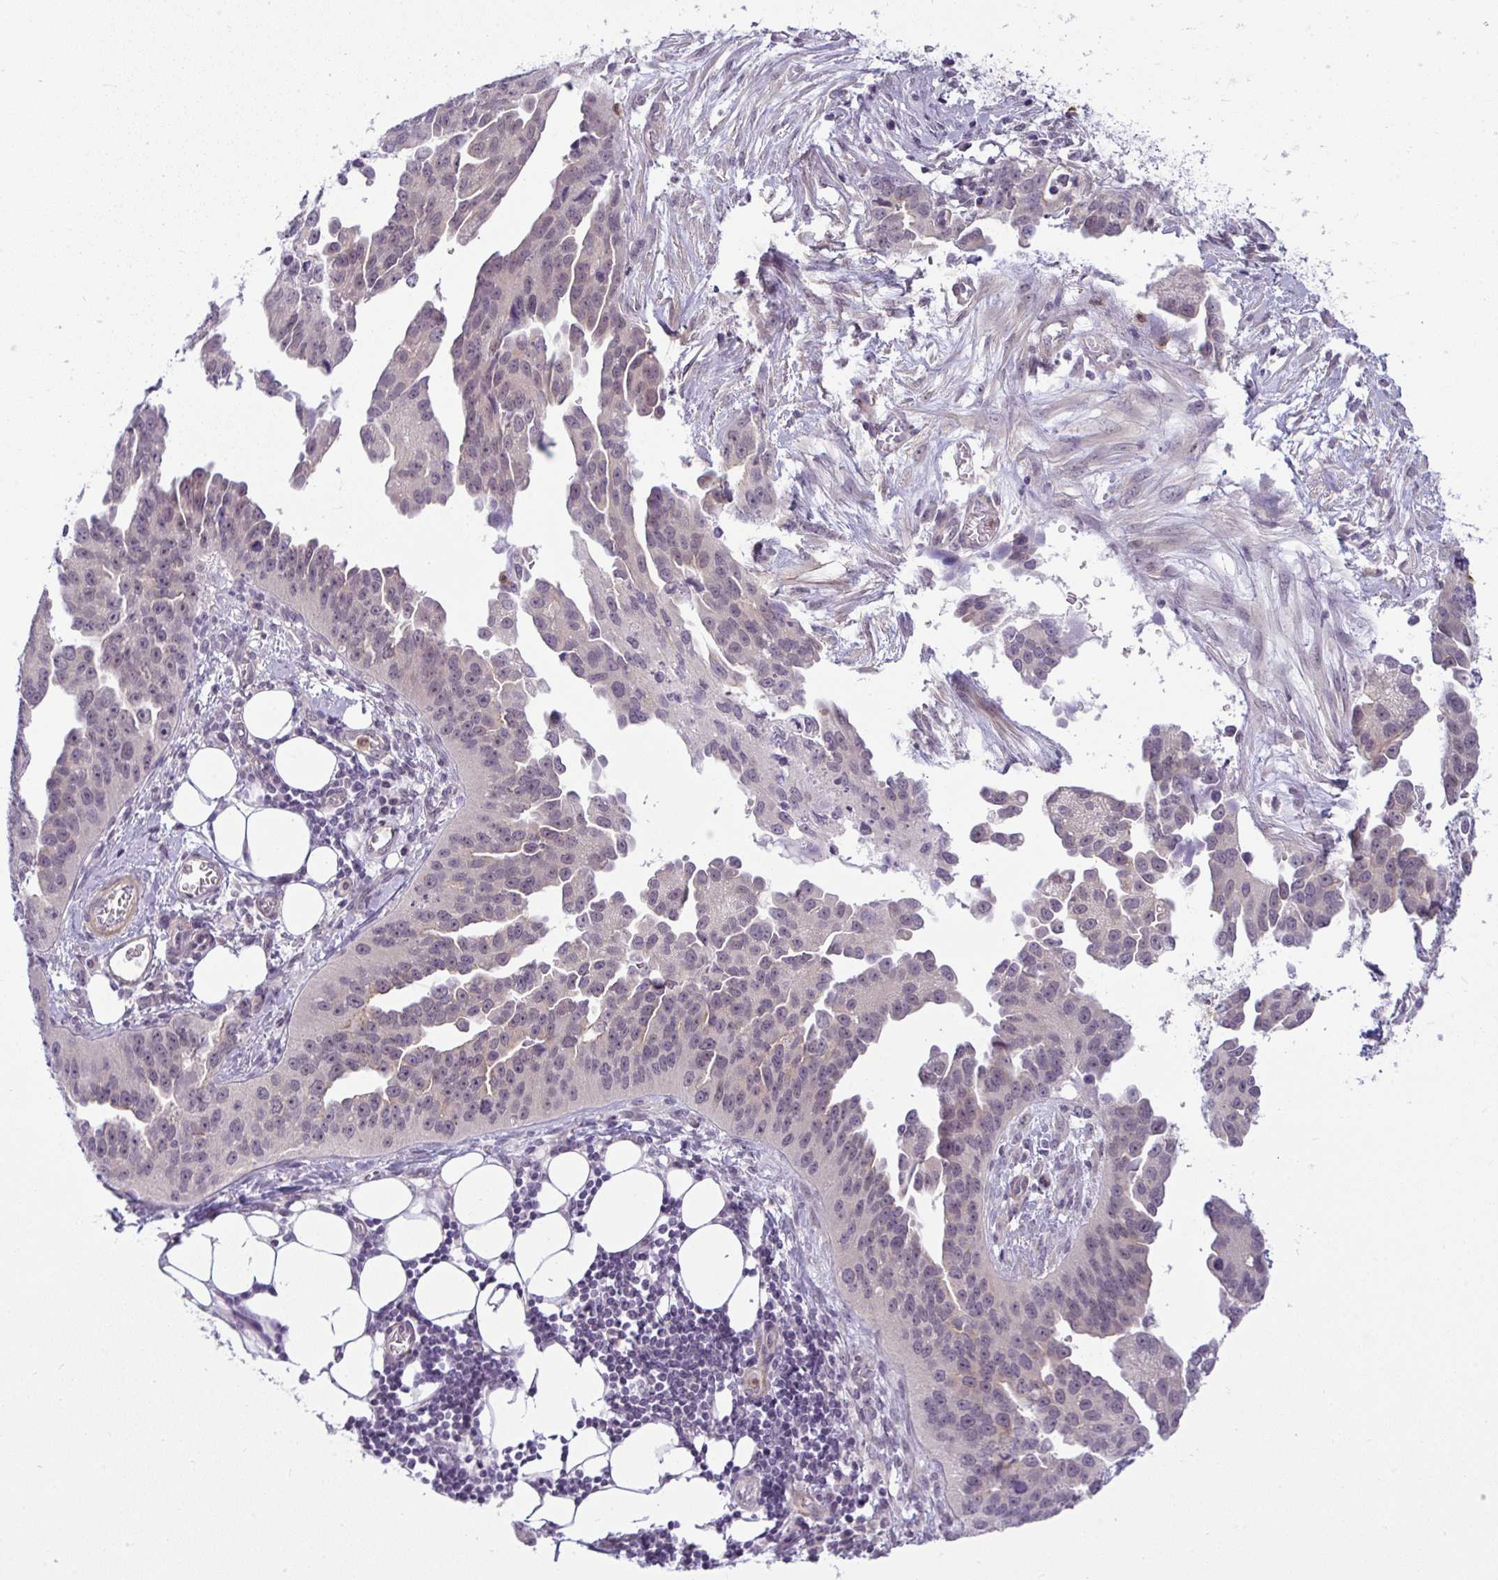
{"staining": {"intensity": "weak", "quantity": "<25%", "location": "cytoplasmic/membranous,nuclear"}, "tissue": "ovarian cancer", "cell_type": "Tumor cells", "image_type": "cancer", "snomed": [{"axis": "morphology", "description": "Cystadenocarcinoma, serous, NOS"}, {"axis": "topography", "description": "Ovary"}], "caption": "Micrograph shows no protein expression in tumor cells of ovarian cancer tissue.", "gene": "DZIP1", "patient": {"sex": "female", "age": 75}}